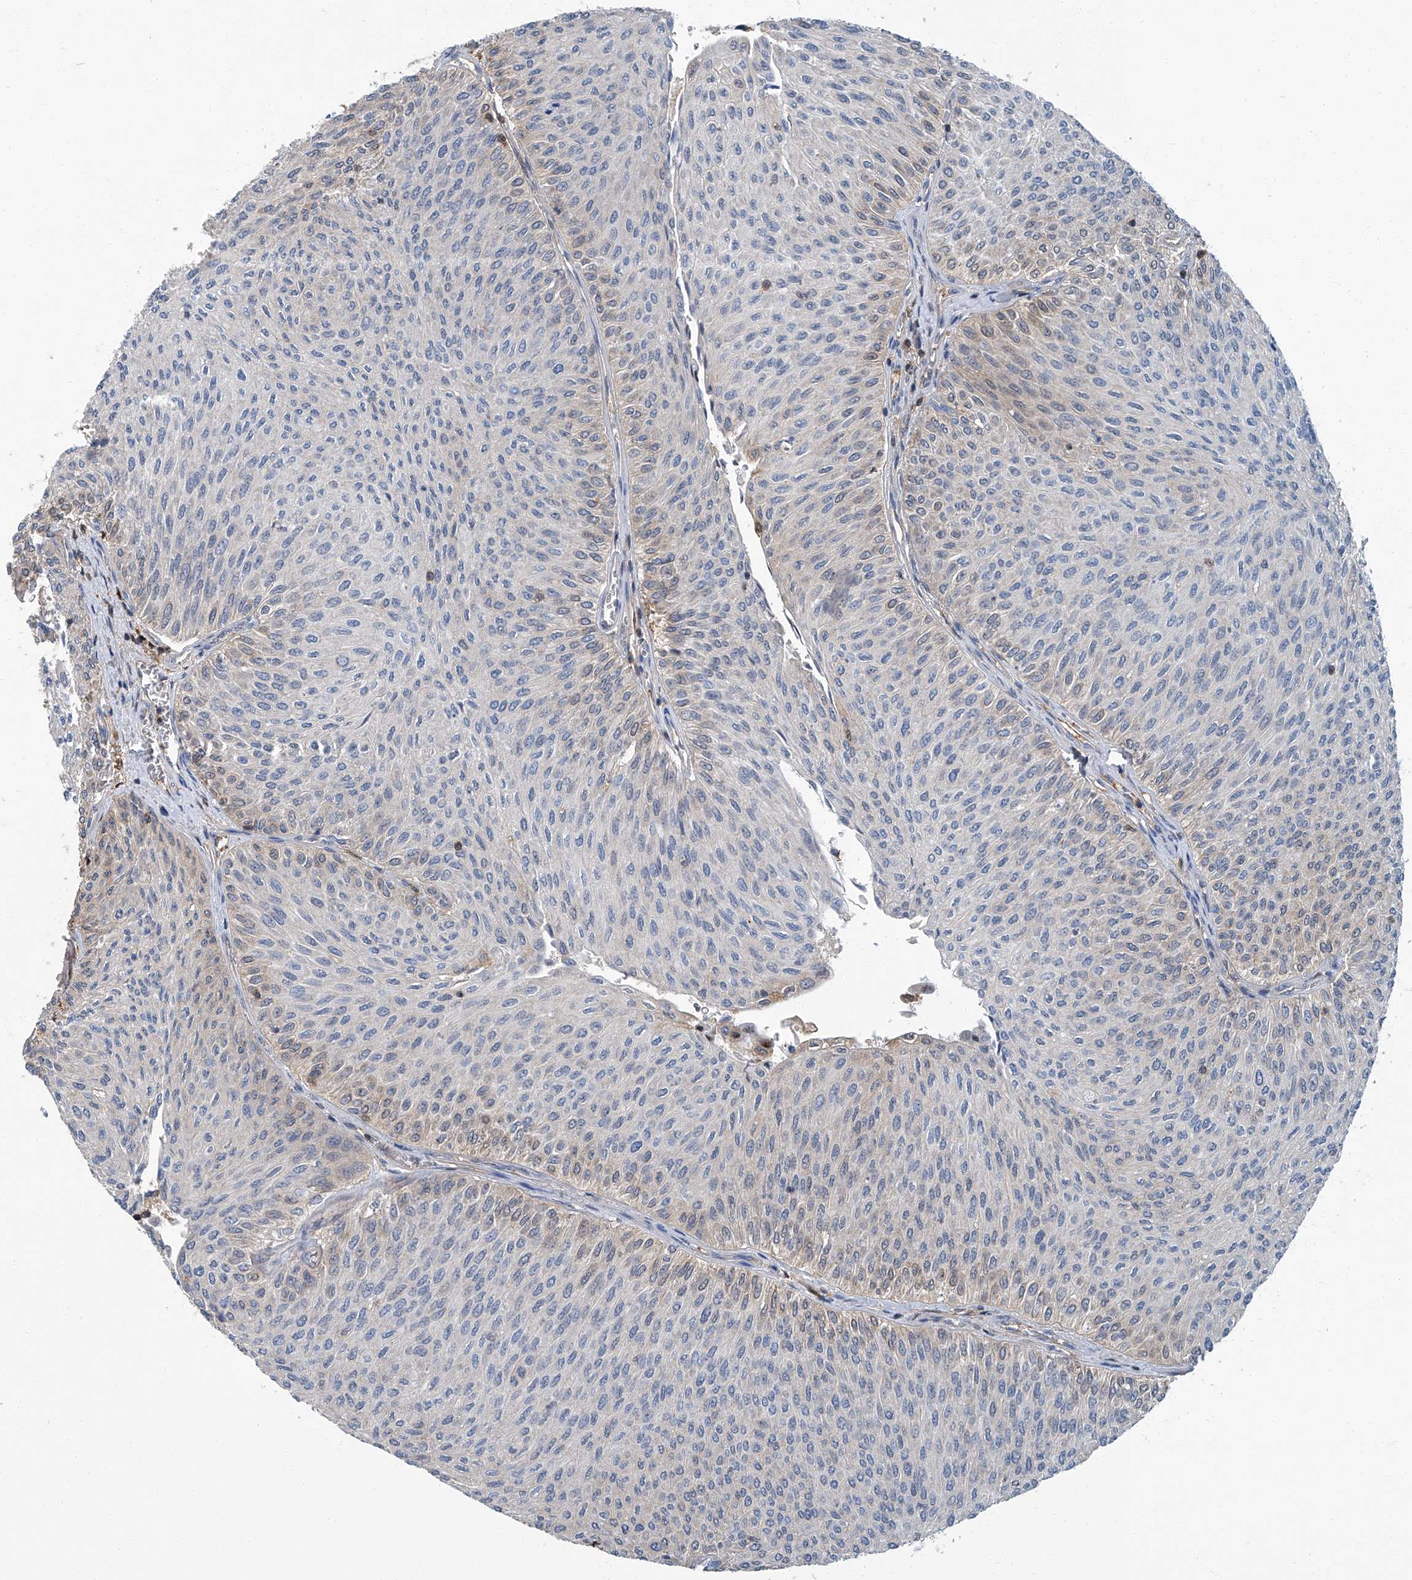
{"staining": {"intensity": "weak", "quantity": "25%-75%", "location": "cytoplasmic/membranous,nuclear"}, "tissue": "urothelial cancer", "cell_type": "Tumor cells", "image_type": "cancer", "snomed": [{"axis": "morphology", "description": "Urothelial carcinoma, Low grade"}, {"axis": "topography", "description": "Urinary bladder"}], "caption": "This histopathology image exhibits urothelial cancer stained with immunohistochemistry to label a protein in brown. The cytoplasmic/membranous and nuclear of tumor cells show weak positivity for the protein. Nuclei are counter-stained blue.", "gene": "PSMB10", "patient": {"sex": "male", "age": 78}}